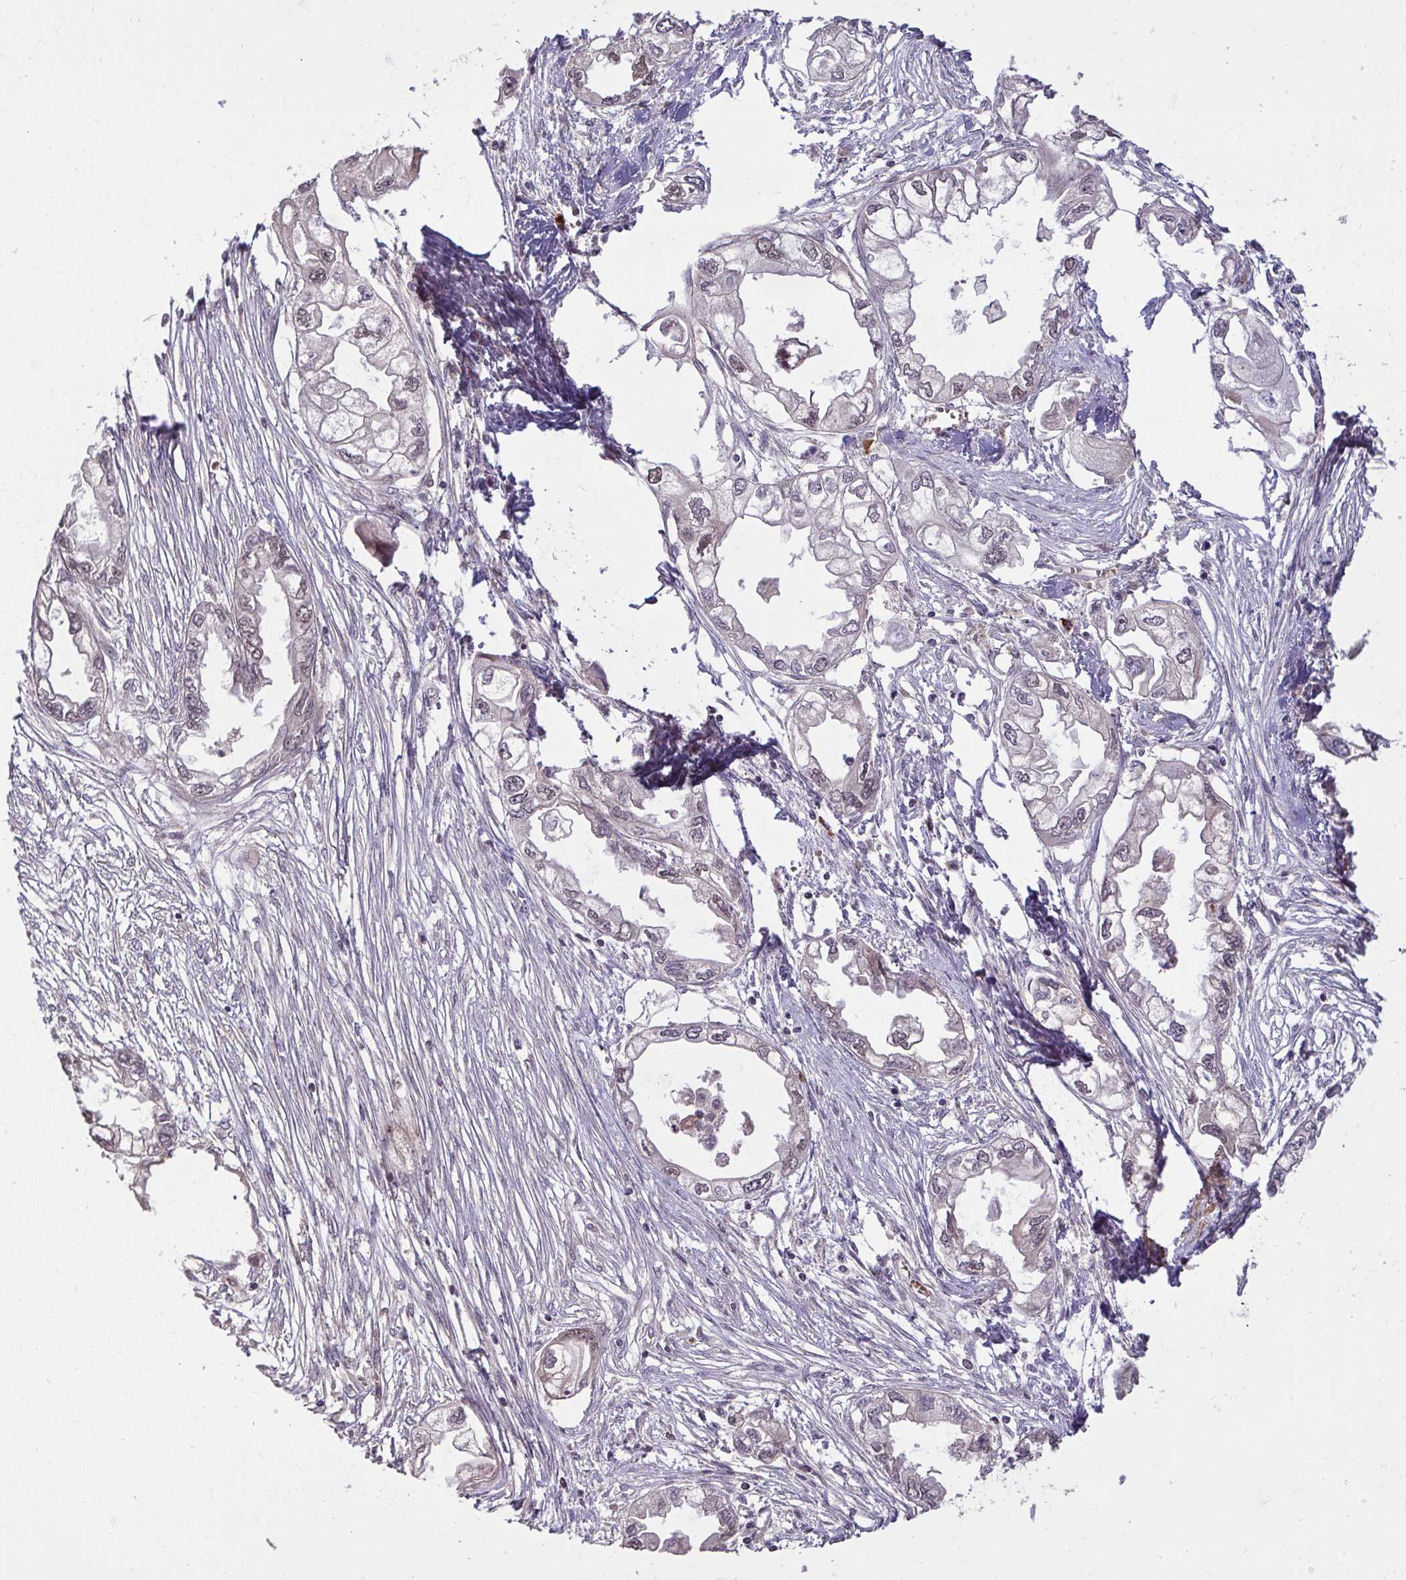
{"staining": {"intensity": "weak", "quantity": "25%-75%", "location": "cytoplasmic/membranous,nuclear"}, "tissue": "endometrial cancer", "cell_type": "Tumor cells", "image_type": "cancer", "snomed": [{"axis": "morphology", "description": "Adenocarcinoma, NOS"}, {"axis": "morphology", "description": "Adenocarcinoma, metastatic, NOS"}, {"axis": "topography", "description": "Adipose tissue"}, {"axis": "topography", "description": "Endometrium"}], "caption": "This photomicrograph exhibits immunohistochemistry (IHC) staining of endometrial cancer (metastatic adenocarcinoma), with low weak cytoplasmic/membranous and nuclear staining in approximately 25%-75% of tumor cells.", "gene": "ZSCAN9", "patient": {"sex": "female", "age": 67}}